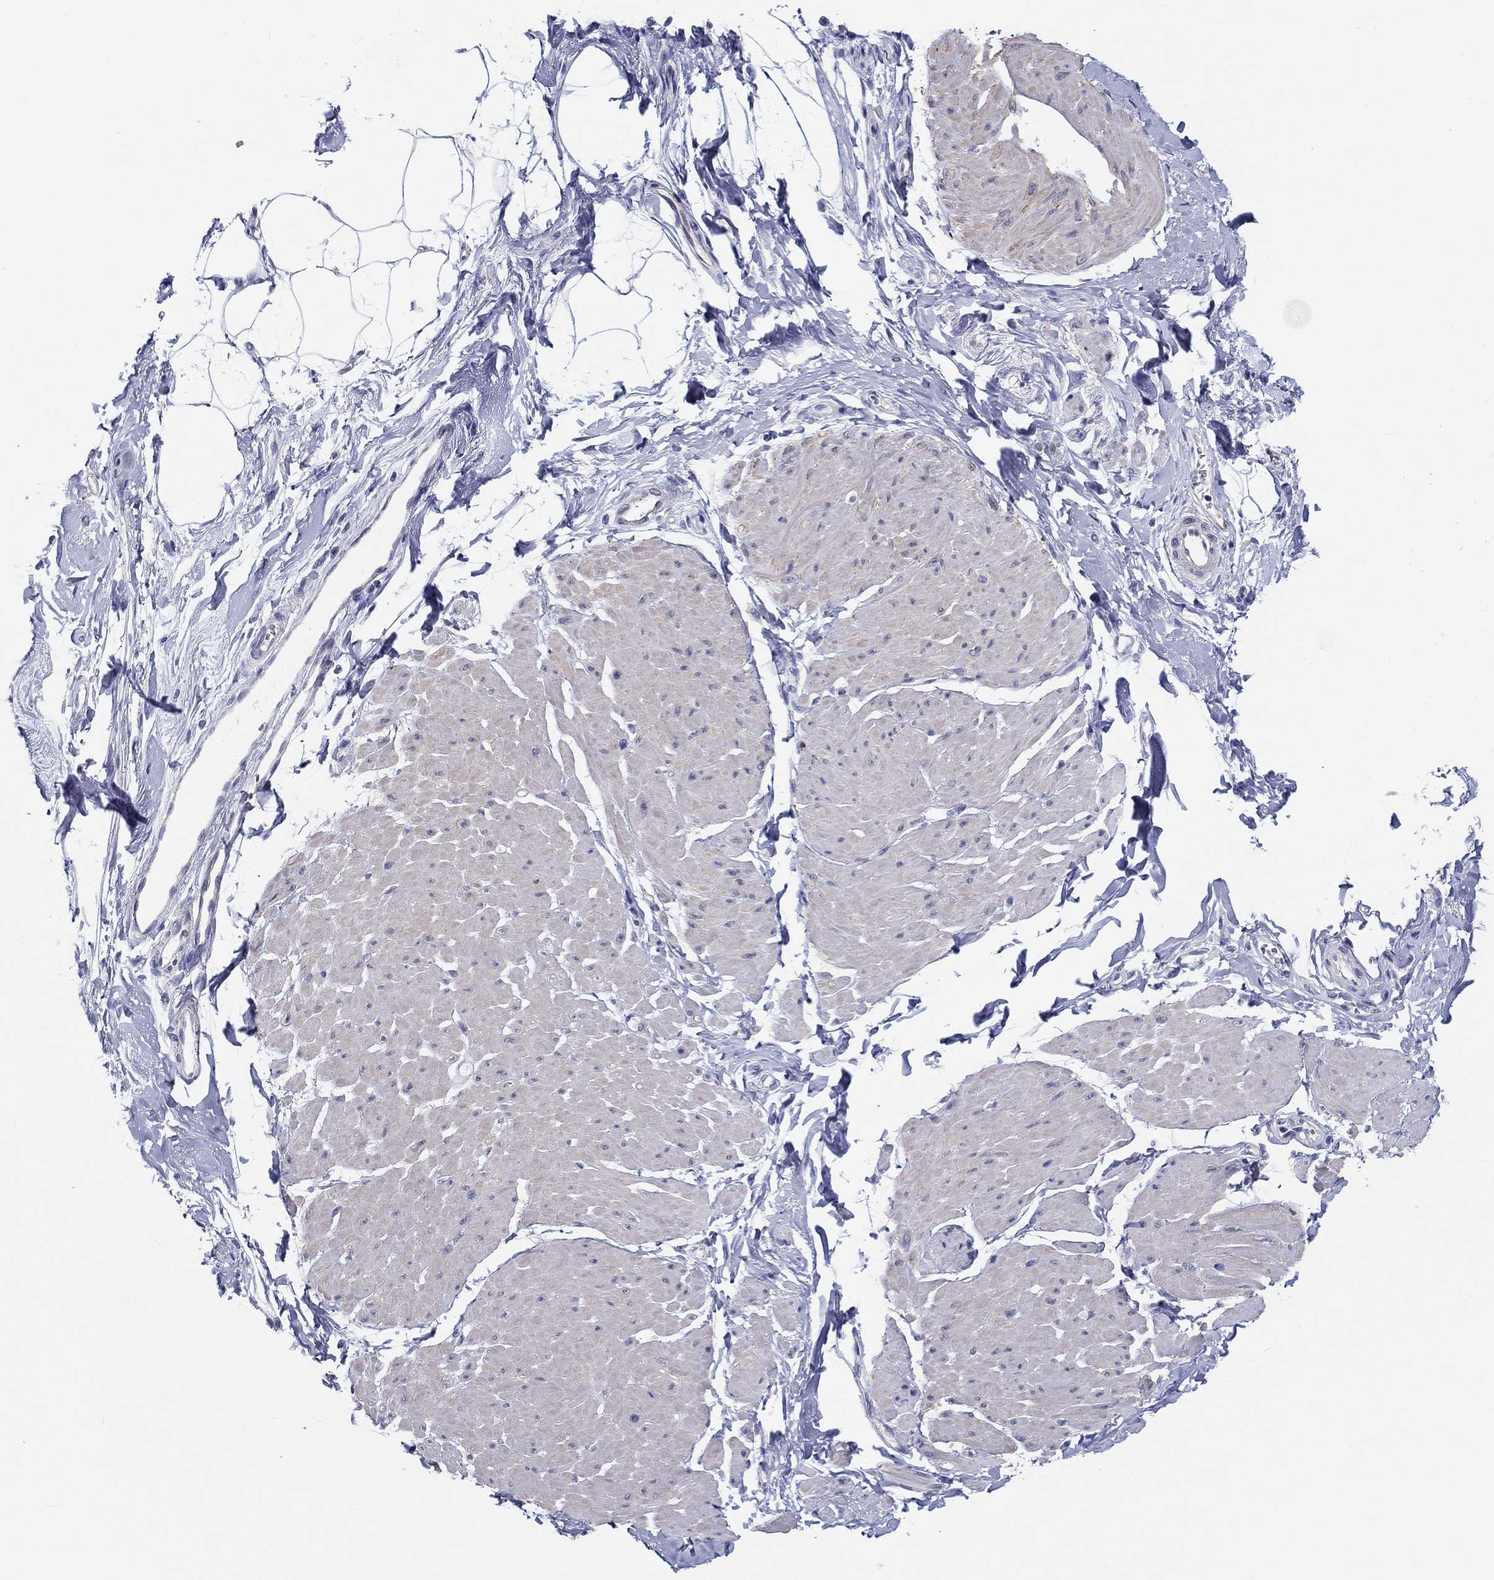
{"staining": {"intensity": "negative", "quantity": "none", "location": "none"}, "tissue": "smooth muscle", "cell_type": "Smooth muscle cells", "image_type": "normal", "snomed": [{"axis": "morphology", "description": "Normal tissue, NOS"}, {"axis": "topography", "description": "Adipose tissue"}, {"axis": "topography", "description": "Smooth muscle"}, {"axis": "topography", "description": "Peripheral nerve tissue"}], "caption": "The IHC image has no significant expression in smooth muscle cells of smooth muscle. Brightfield microscopy of immunohistochemistry (IHC) stained with DAB (brown) and hematoxylin (blue), captured at high magnification.", "gene": "CRYGD", "patient": {"sex": "male", "age": 83}}